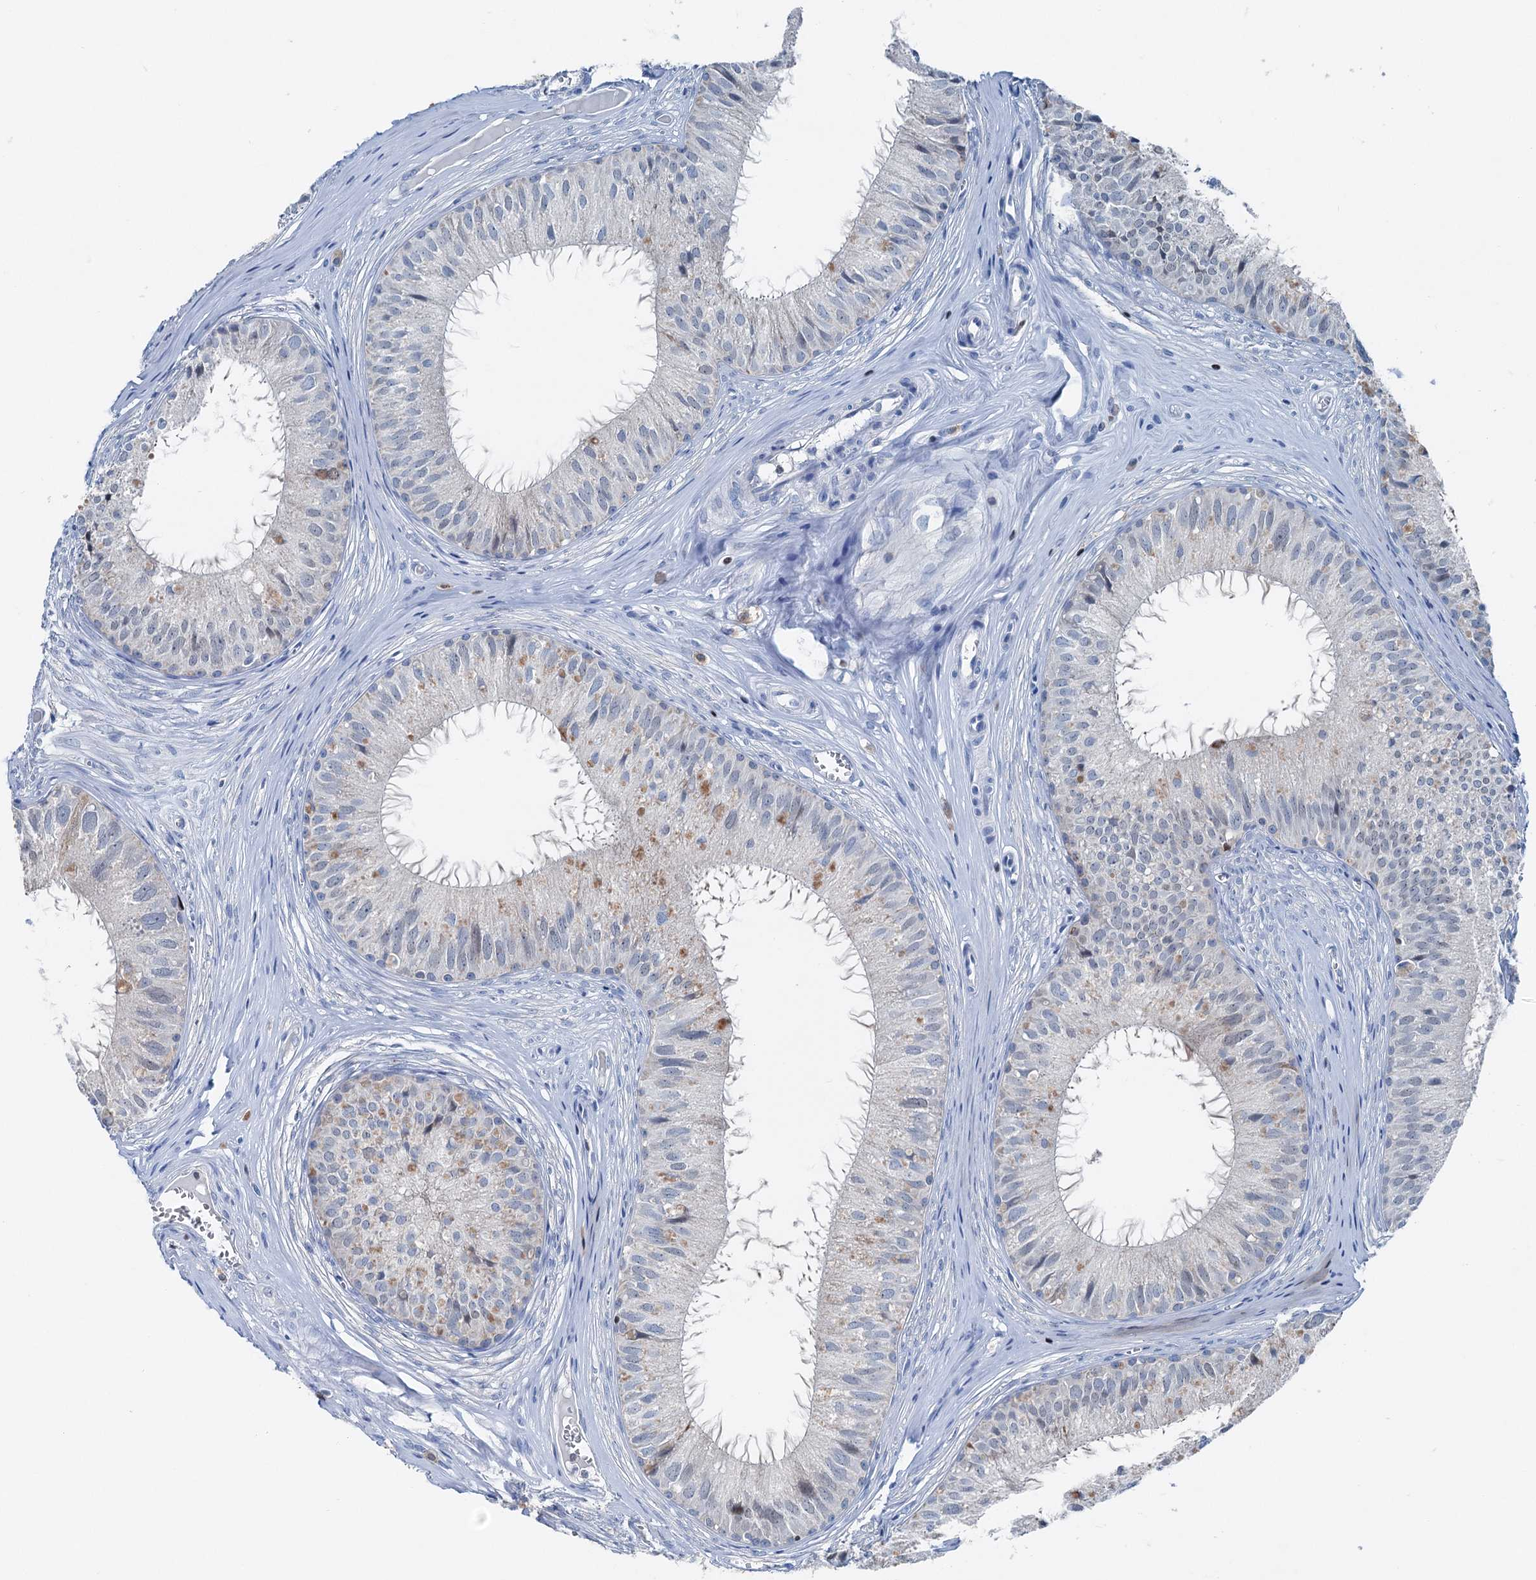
{"staining": {"intensity": "weak", "quantity": "<25%", "location": "cytoplasmic/membranous"}, "tissue": "epididymis", "cell_type": "Glandular cells", "image_type": "normal", "snomed": [{"axis": "morphology", "description": "Normal tissue, NOS"}, {"axis": "topography", "description": "Epididymis"}], "caption": "IHC image of unremarkable epididymis stained for a protein (brown), which displays no expression in glandular cells.", "gene": "ELP4", "patient": {"sex": "male", "age": 36}}